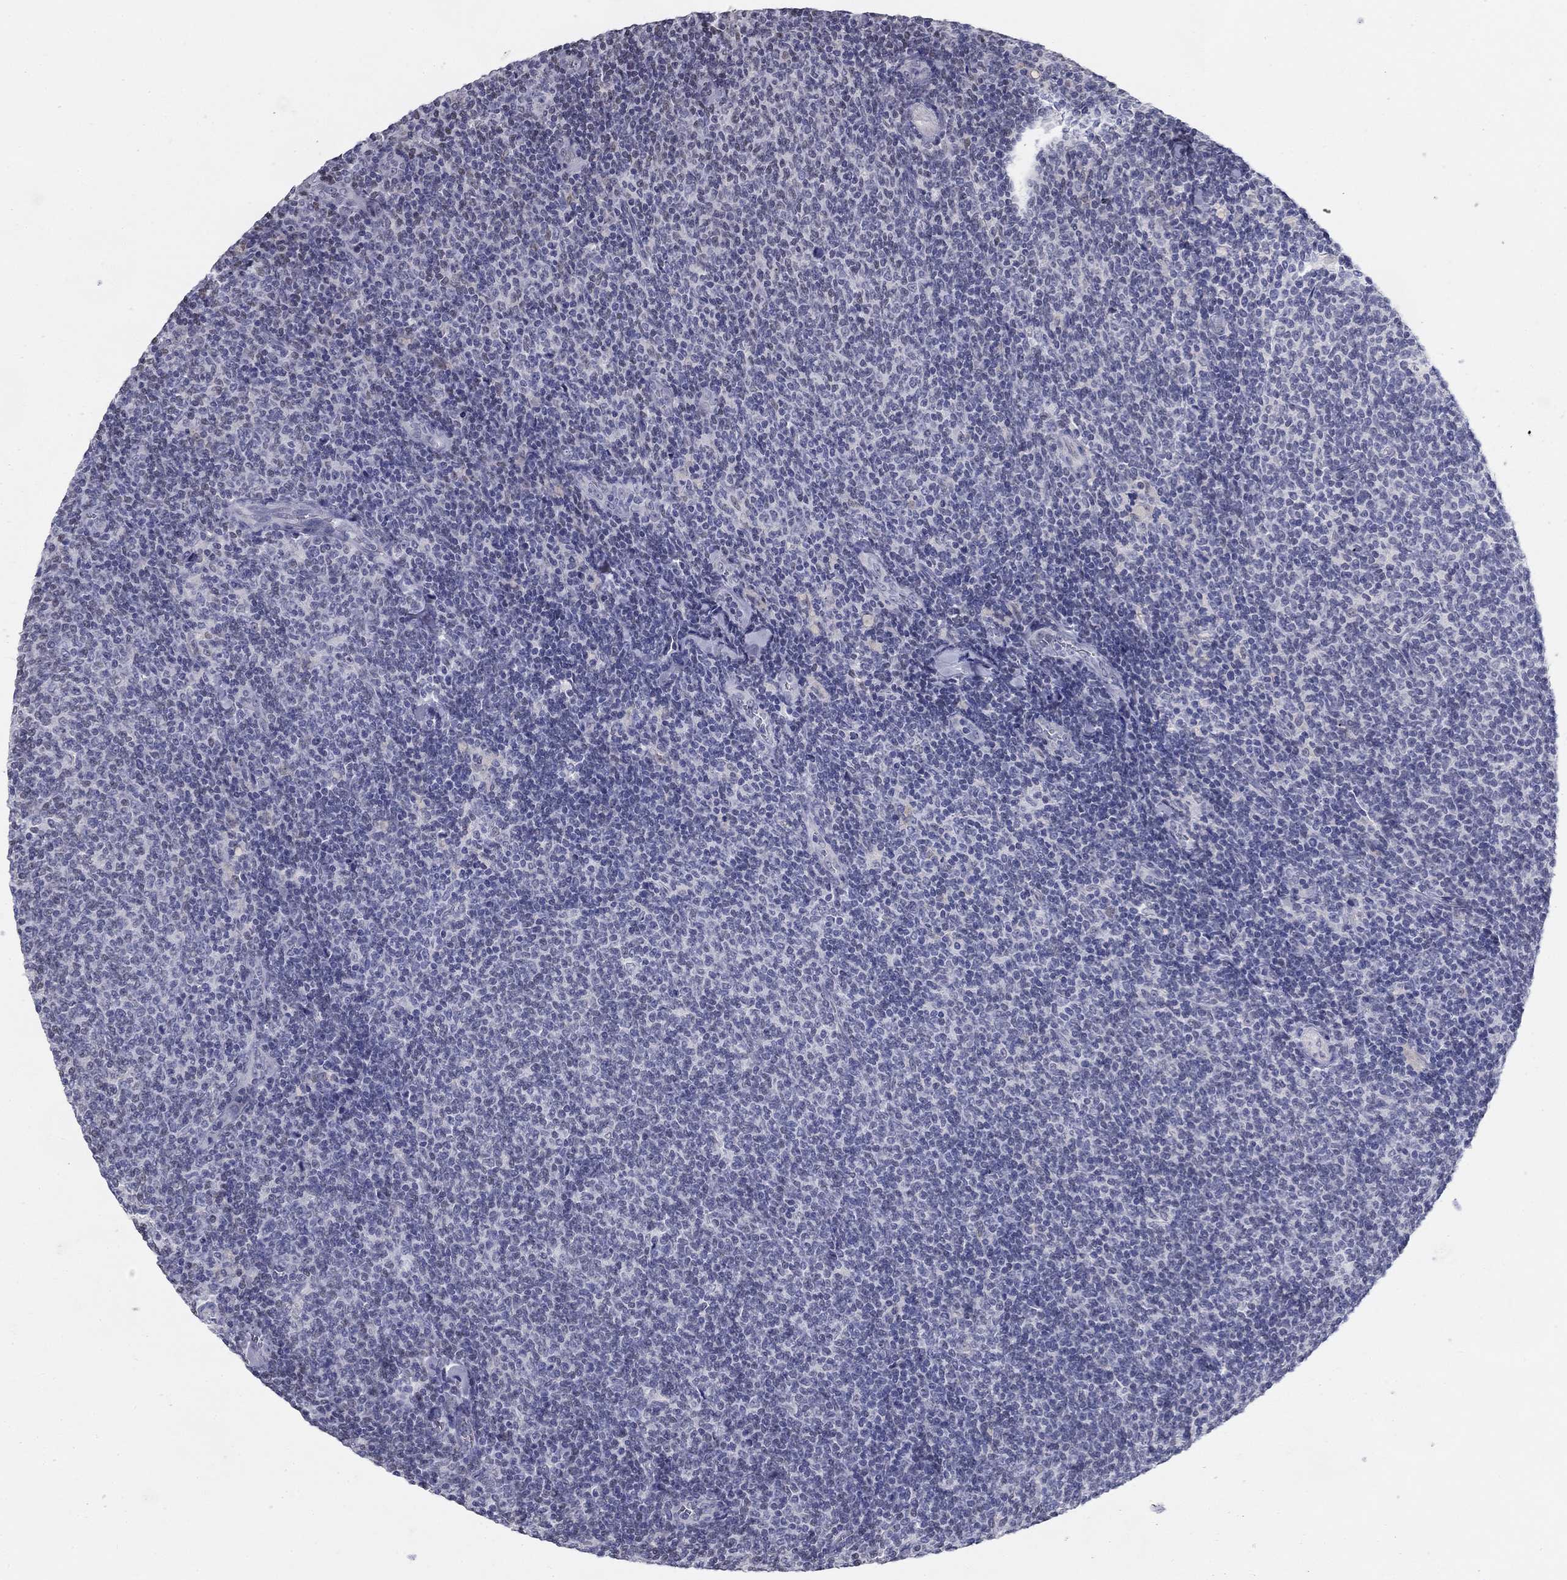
{"staining": {"intensity": "negative", "quantity": "none", "location": "none"}, "tissue": "lymphoma", "cell_type": "Tumor cells", "image_type": "cancer", "snomed": [{"axis": "morphology", "description": "Malignant lymphoma, non-Hodgkin's type, Low grade"}, {"axis": "topography", "description": "Lymph node"}], "caption": "Lymphoma stained for a protein using IHC displays no expression tumor cells.", "gene": "GUCA1A", "patient": {"sex": "male", "age": 52}}